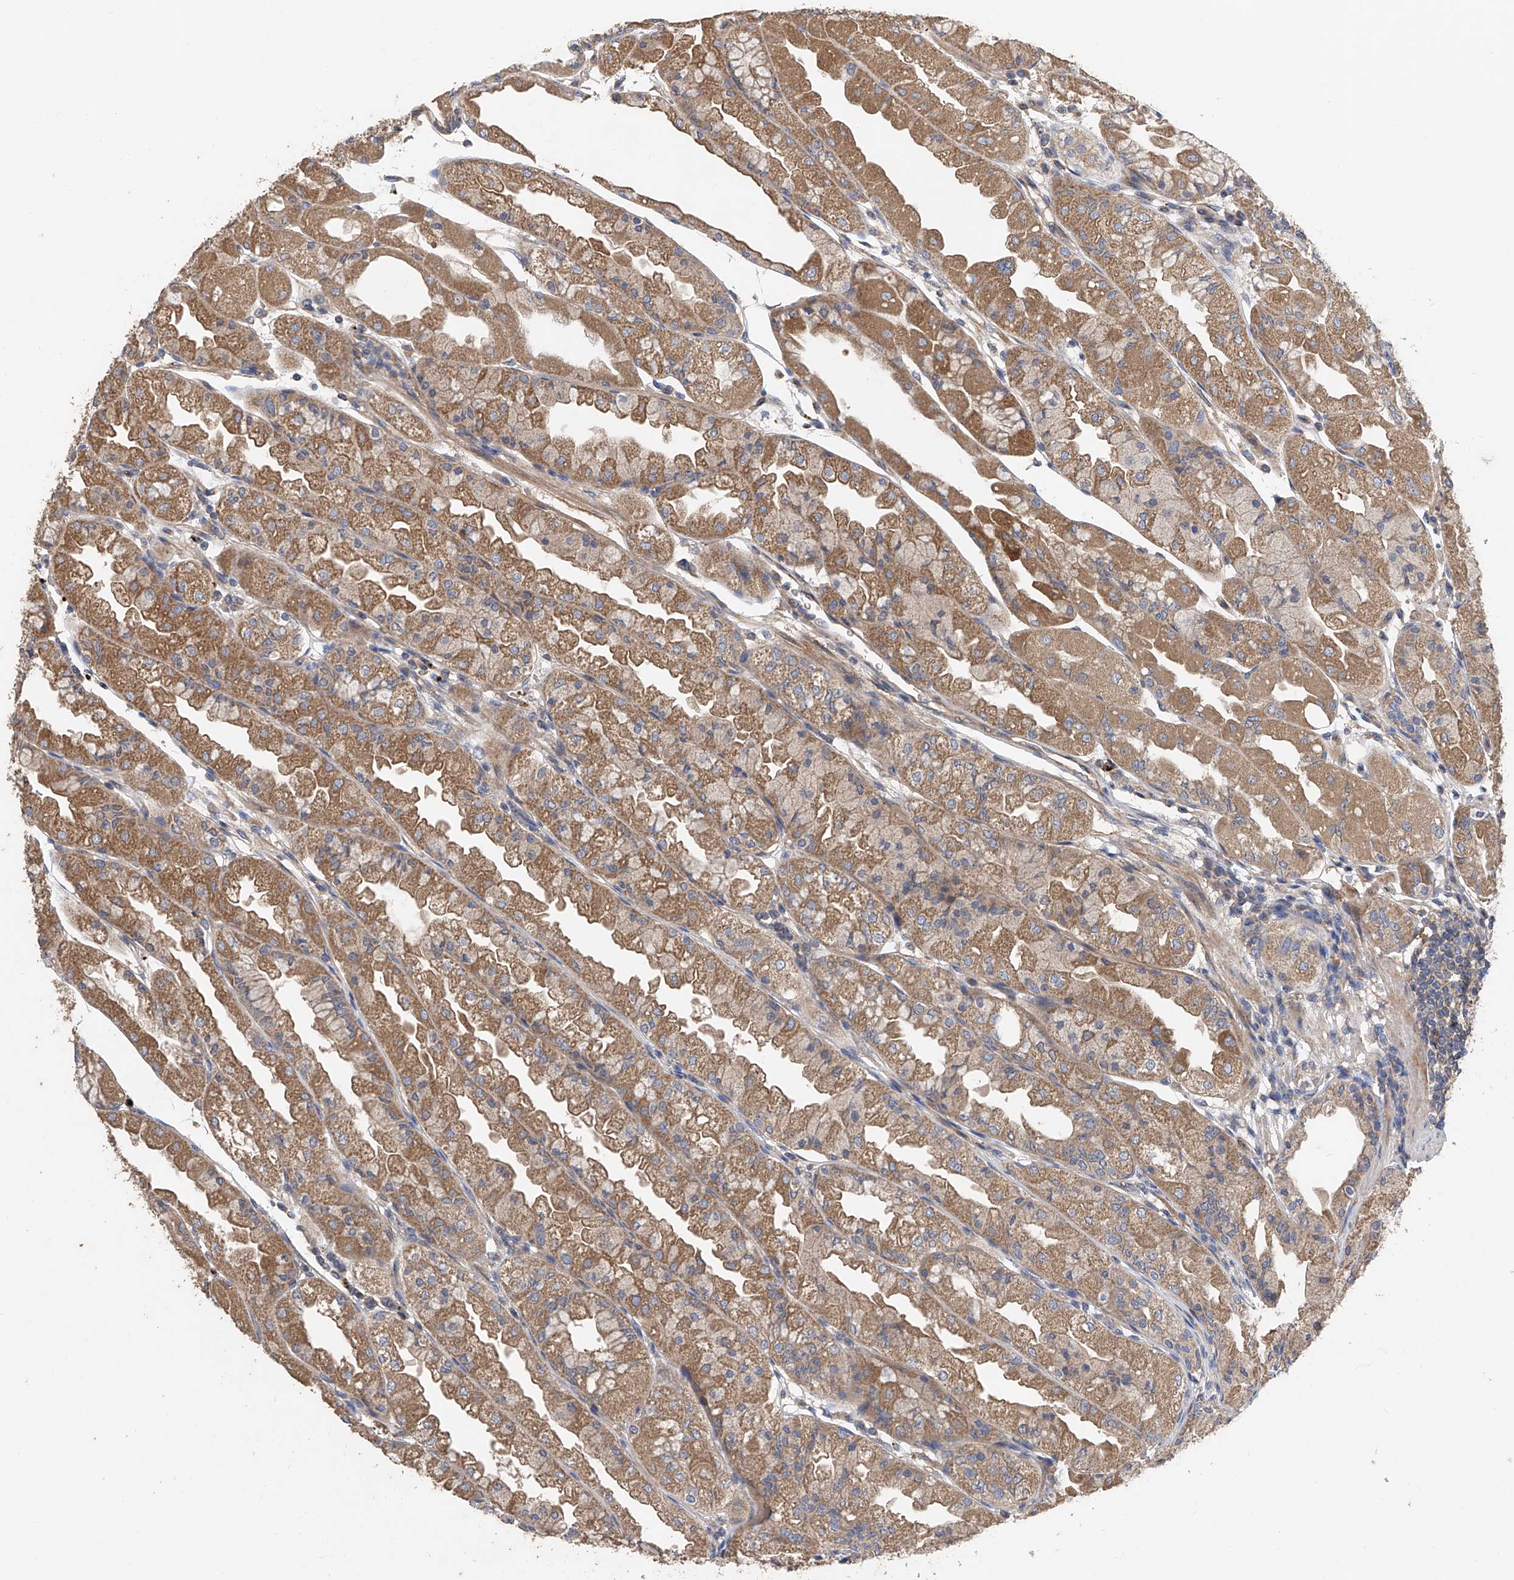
{"staining": {"intensity": "moderate", "quantity": ">75%", "location": "cytoplasmic/membranous"}, "tissue": "stomach", "cell_type": "Glandular cells", "image_type": "normal", "snomed": [{"axis": "morphology", "description": "Normal tissue, NOS"}, {"axis": "topography", "description": "Stomach, upper"}], "caption": "A photomicrograph of stomach stained for a protein exhibits moderate cytoplasmic/membranous brown staining in glandular cells.", "gene": "PTK2", "patient": {"sex": "male", "age": 47}}